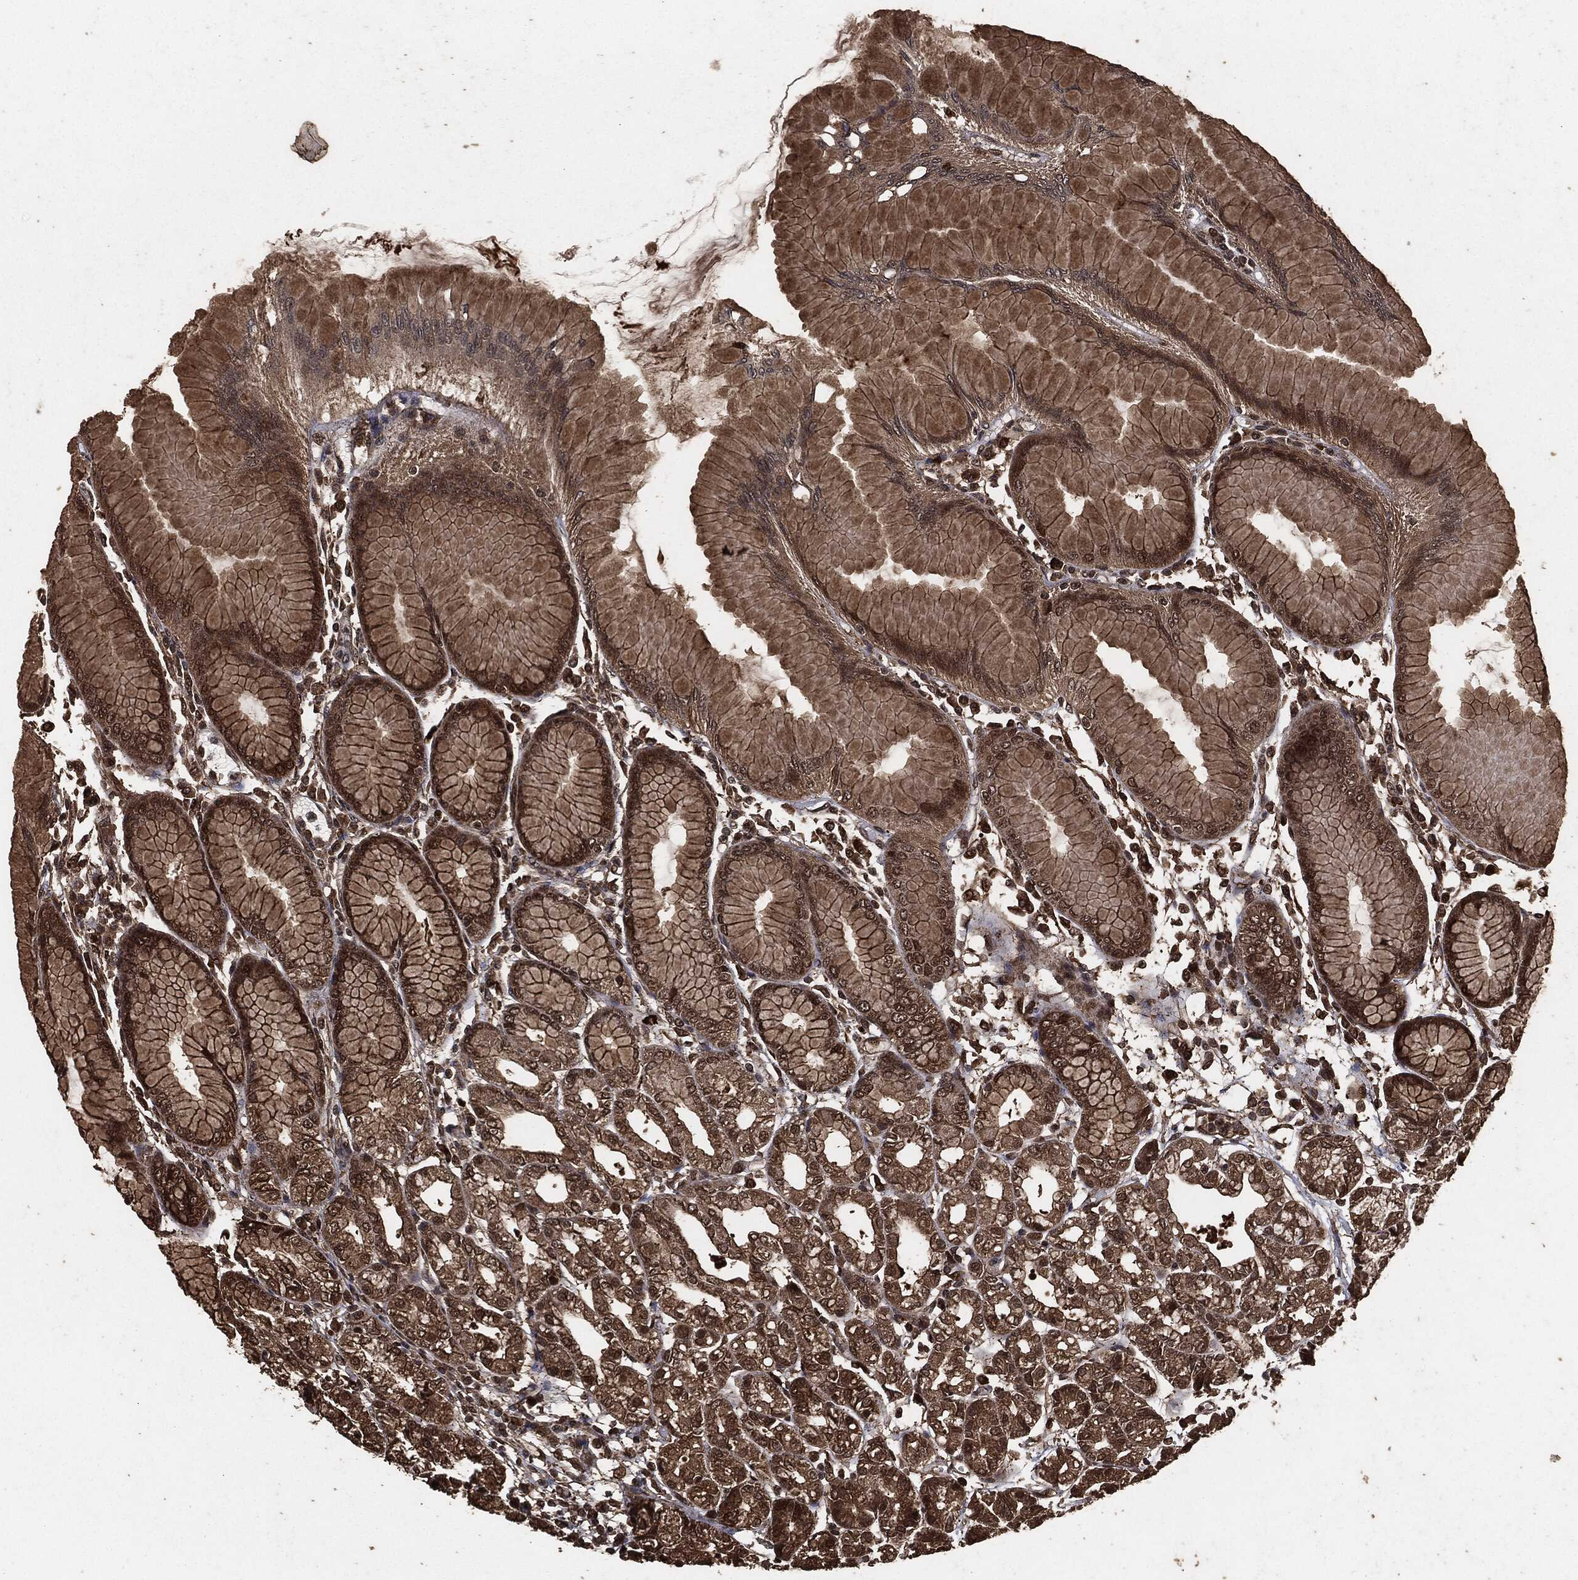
{"staining": {"intensity": "strong", "quantity": "25%-75%", "location": "cytoplasmic/membranous,nuclear"}, "tissue": "stomach", "cell_type": "Glandular cells", "image_type": "normal", "snomed": [{"axis": "morphology", "description": "Normal tissue, NOS"}, {"axis": "topography", "description": "Stomach"}], "caption": "Immunohistochemistry (IHC) (DAB) staining of normal human stomach displays strong cytoplasmic/membranous,nuclear protein positivity in about 25%-75% of glandular cells.", "gene": "EGFR", "patient": {"sex": "female", "age": 57}}